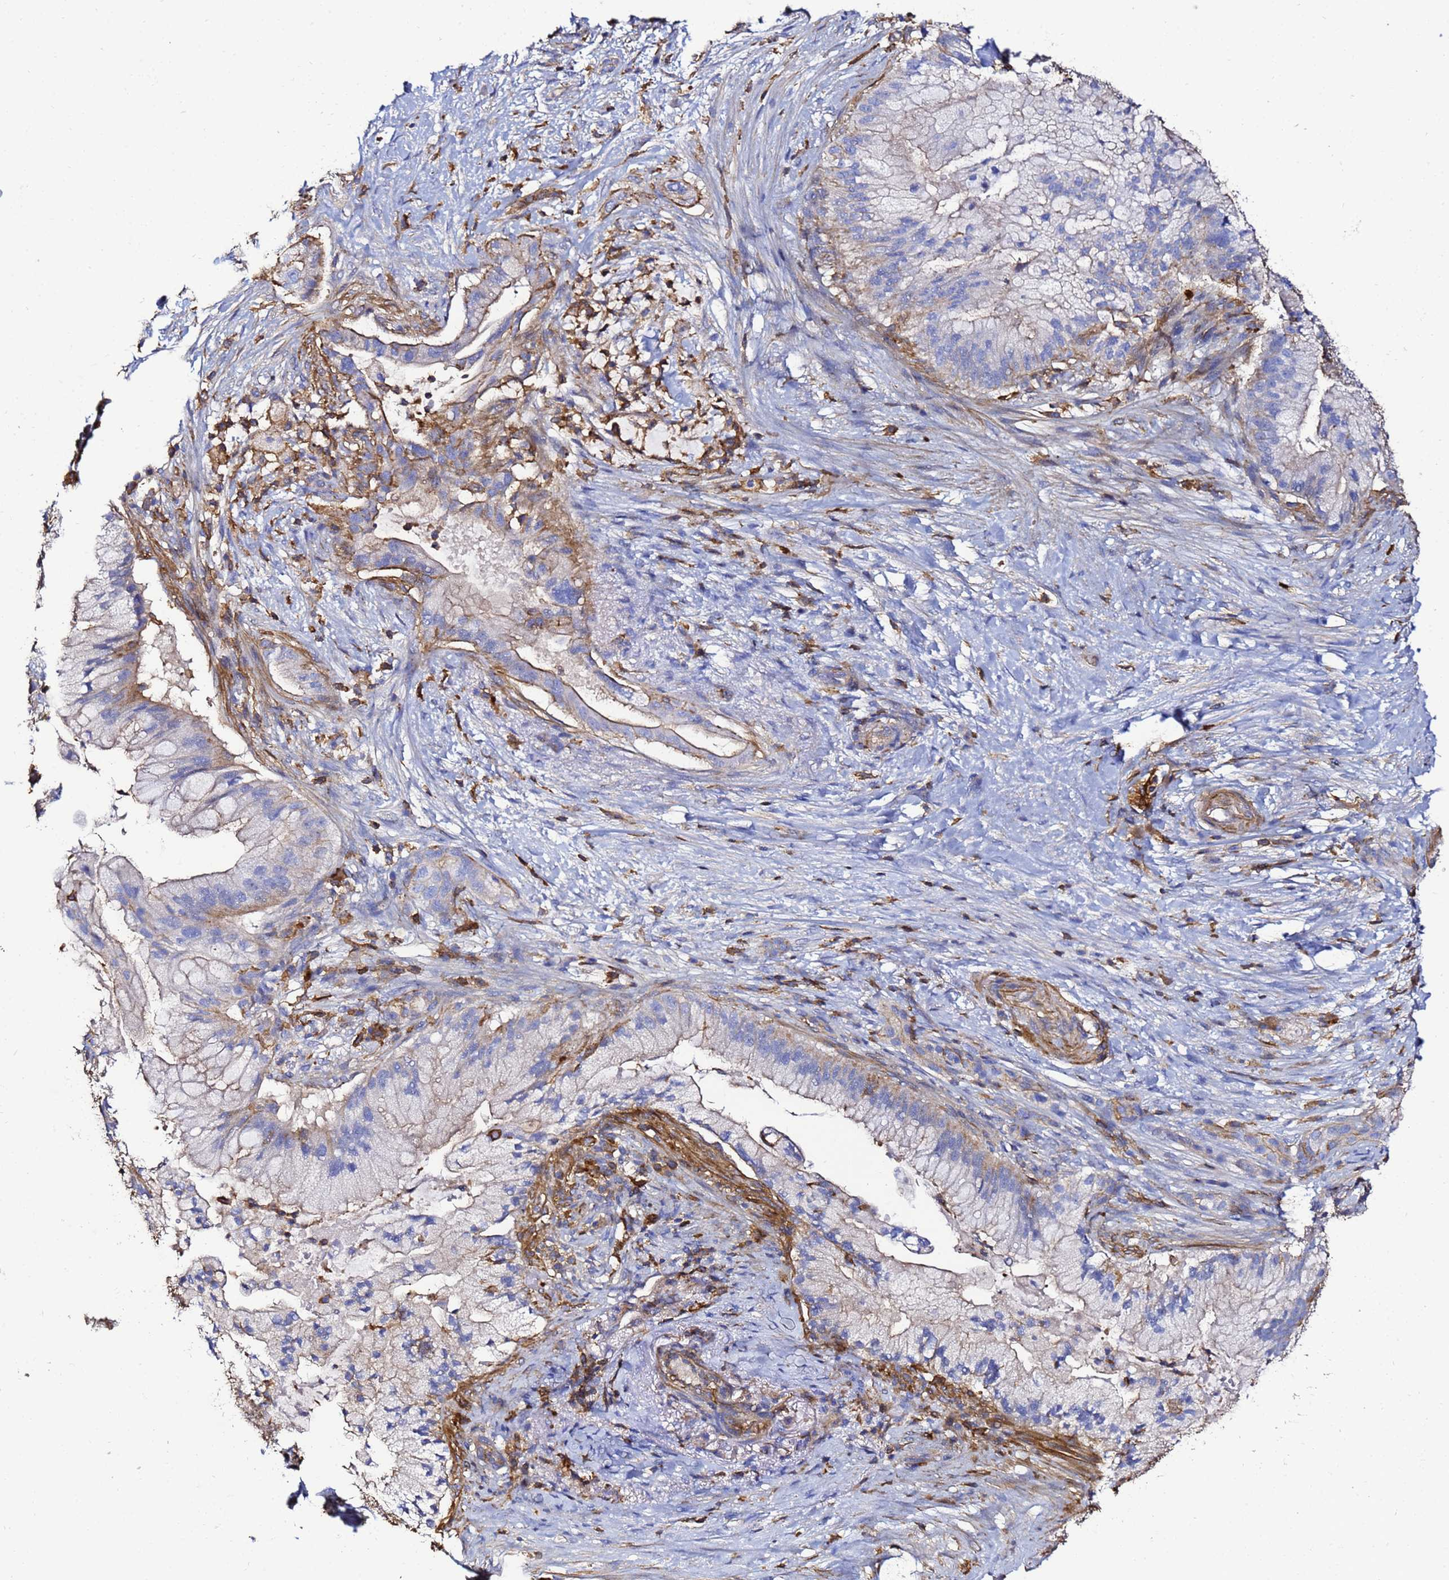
{"staining": {"intensity": "moderate", "quantity": "<25%", "location": "cytoplasmic/membranous"}, "tissue": "pancreatic cancer", "cell_type": "Tumor cells", "image_type": "cancer", "snomed": [{"axis": "morphology", "description": "Adenocarcinoma, NOS"}, {"axis": "topography", "description": "Pancreas"}], "caption": "Moderate cytoplasmic/membranous protein expression is present in approximately <25% of tumor cells in pancreatic adenocarcinoma.", "gene": "ACTB", "patient": {"sex": "male", "age": 44}}